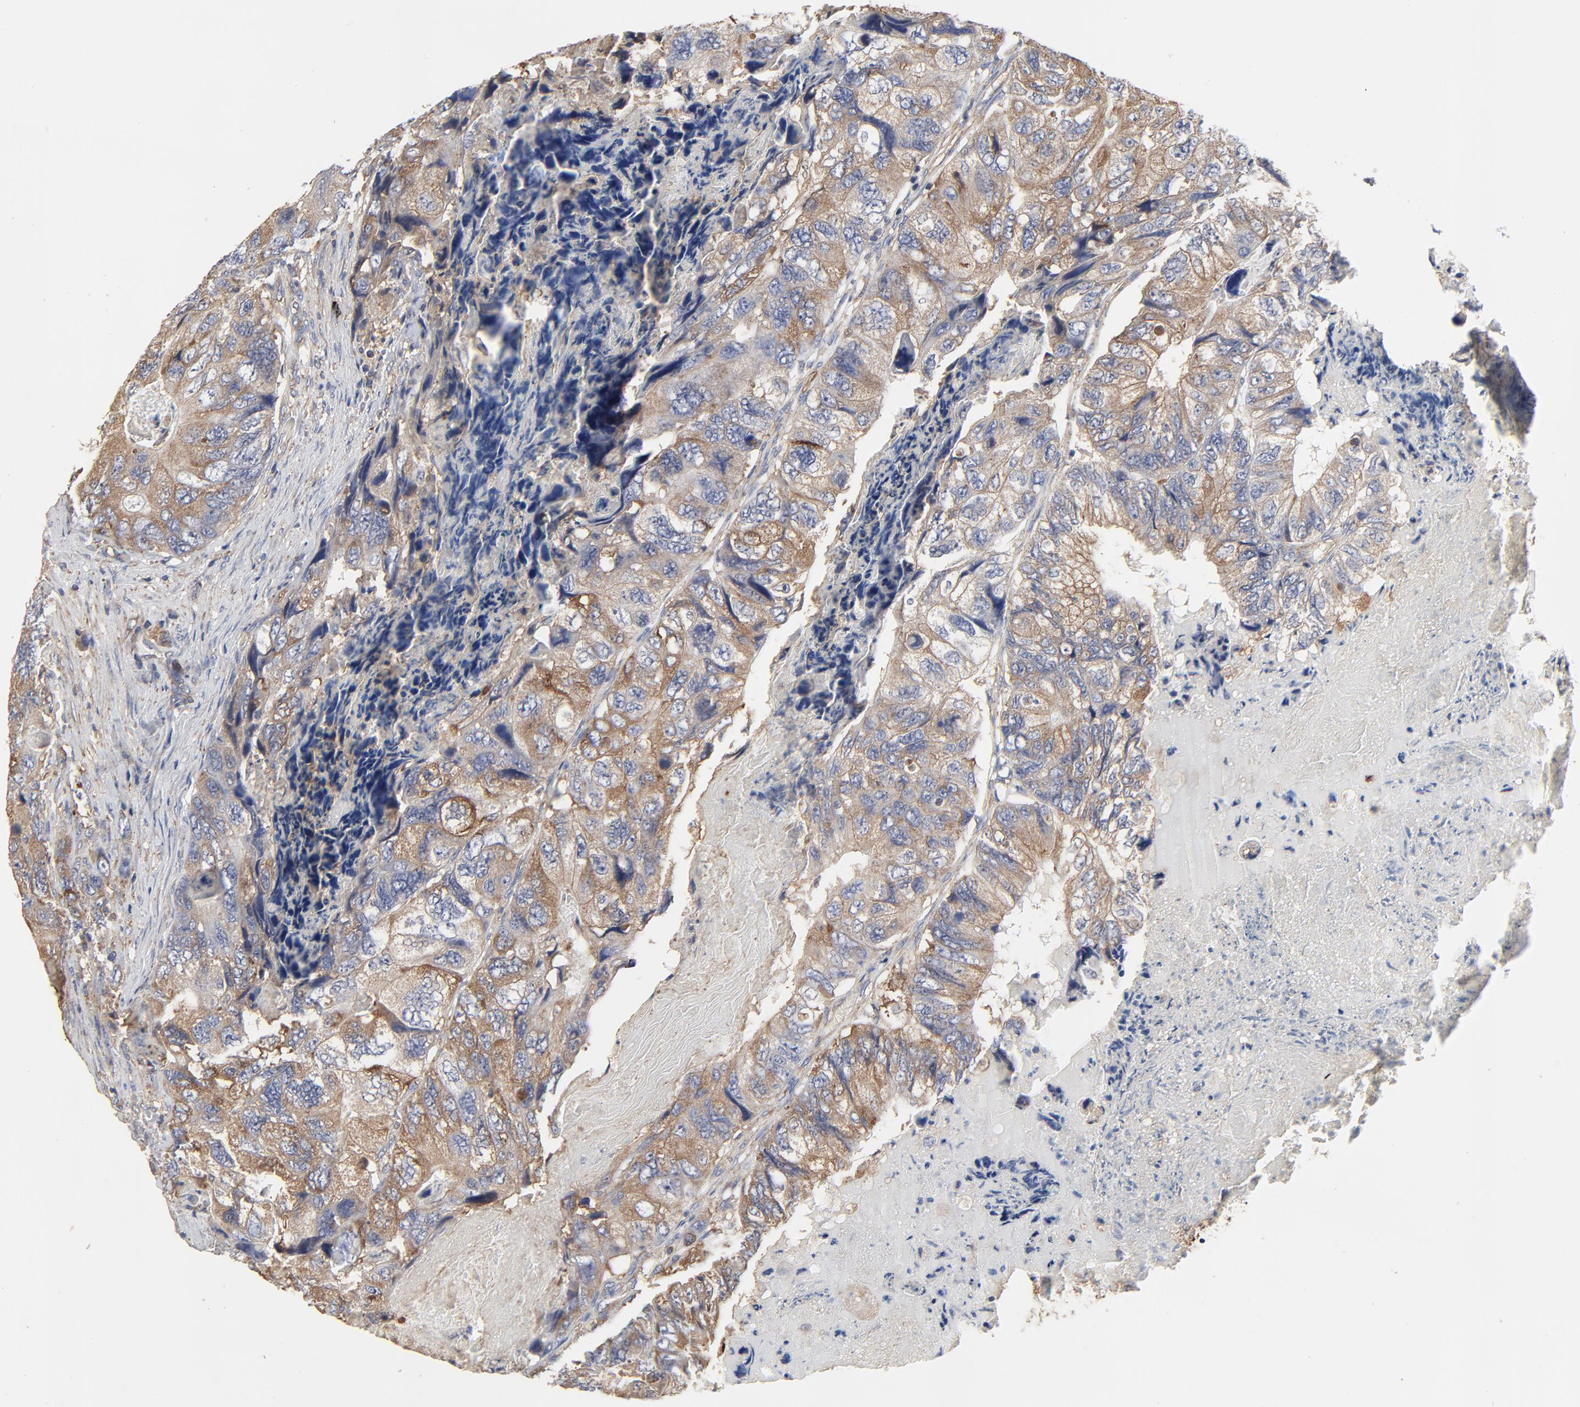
{"staining": {"intensity": "moderate", "quantity": ">75%", "location": "cytoplasmic/membranous"}, "tissue": "colorectal cancer", "cell_type": "Tumor cells", "image_type": "cancer", "snomed": [{"axis": "morphology", "description": "Adenocarcinoma, NOS"}, {"axis": "topography", "description": "Rectum"}], "caption": "Brown immunohistochemical staining in colorectal cancer (adenocarcinoma) demonstrates moderate cytoplasmic/membranous expression in approximately >75% of tumor cells.", "gene": "NXF3", "patient": {"sex": "female", "age": 82}}